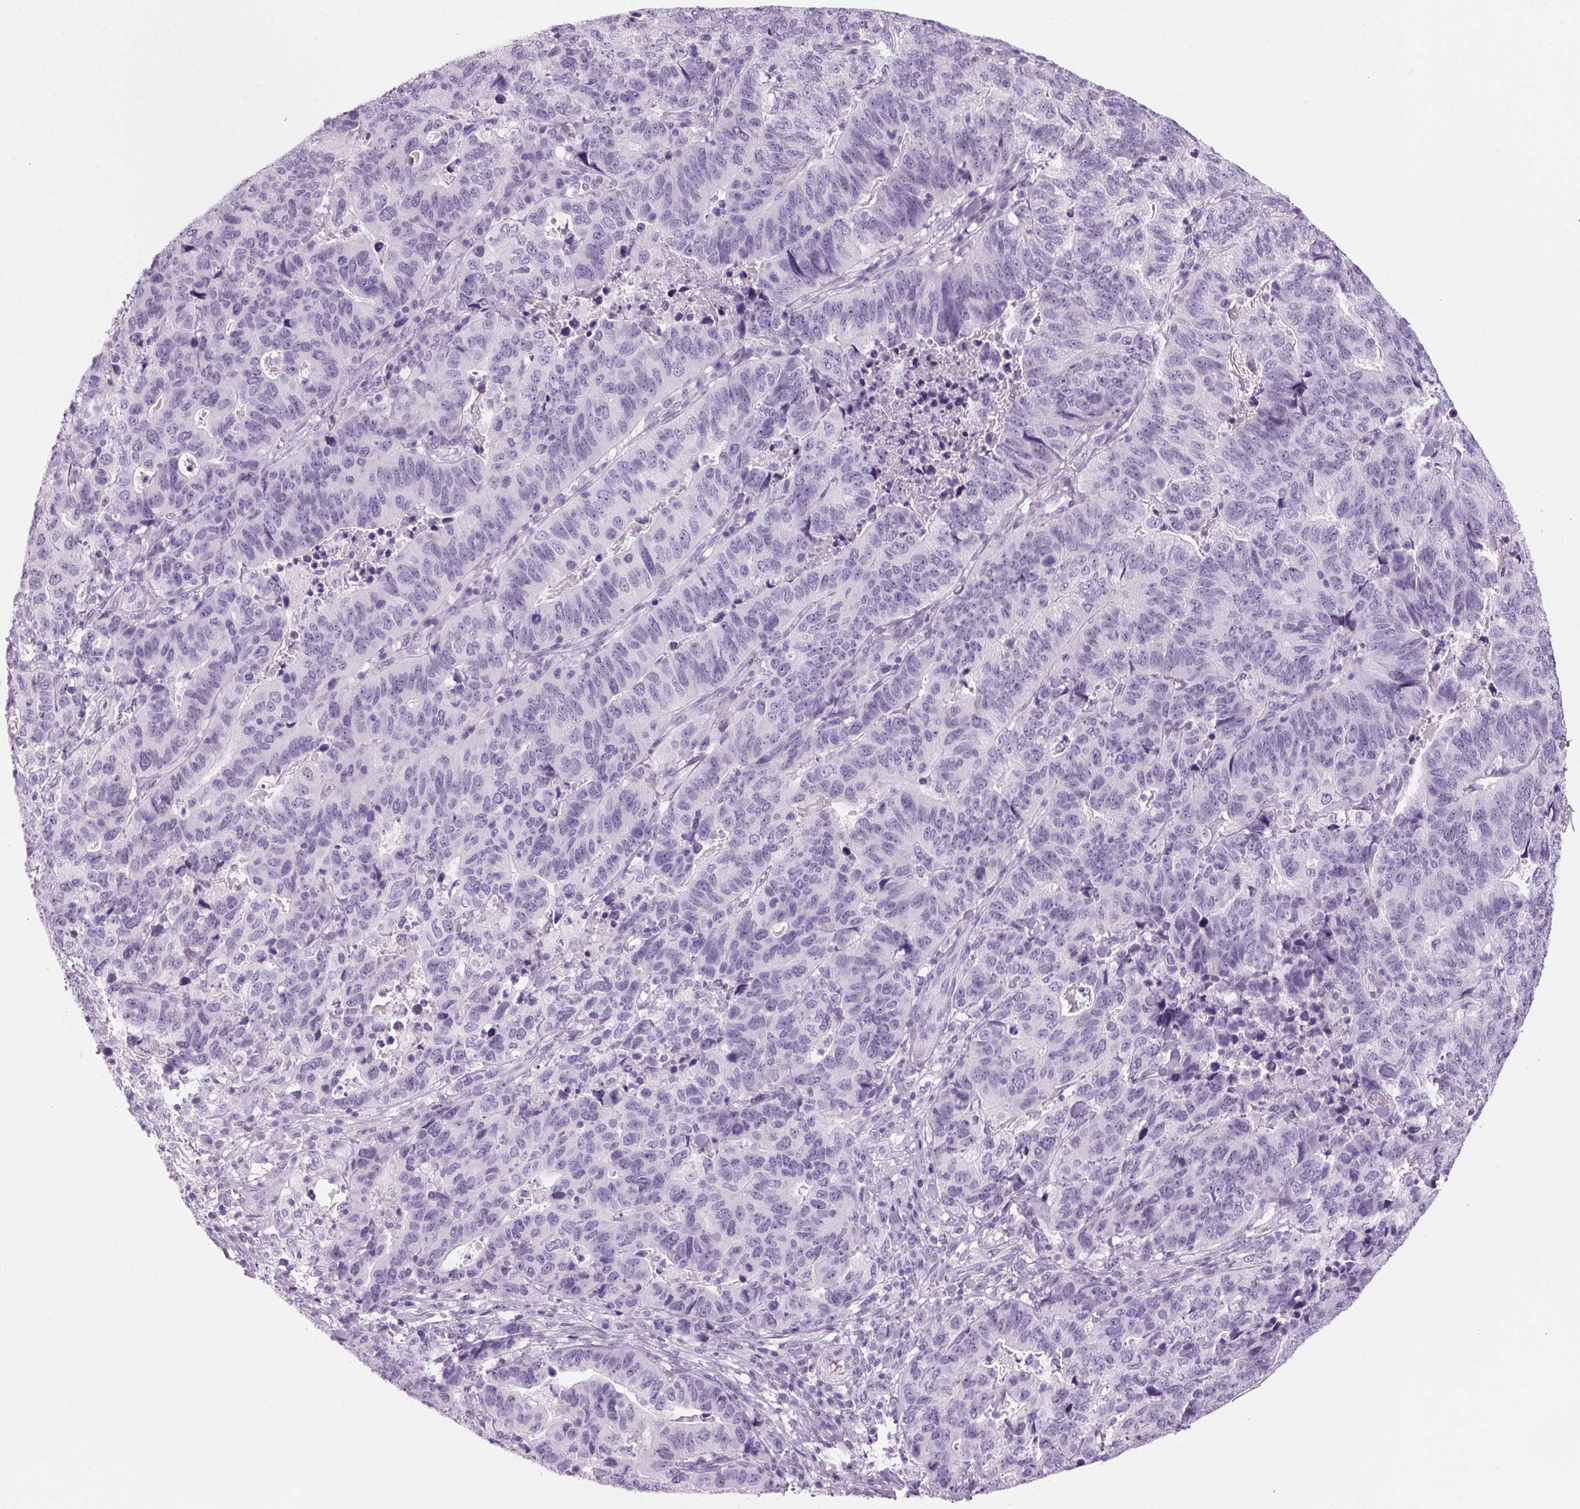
{"staining": {"intensity": "negative", "quantity": "none", "location": "none"}, "tissue": "stomach cancer", "cell_type": "Tumor cells", "image_type": "cancer", "snomed": [{"axis": "morphology", "description": "Adenocarcinoma, NOS"}, {"axis": "topography", "description": "Stomach, upper"}], "caption": "Image shows no significant protein expression in tumor cells of adenocarcinoma (stomach). The staining is performed using DAB (3,3'-diaminobenzidine) brown chromogen with nuclei counter-stained in using hematoxylin.", "gene": "ADAM20", "patient": {"sex": "female", "age": 67}}